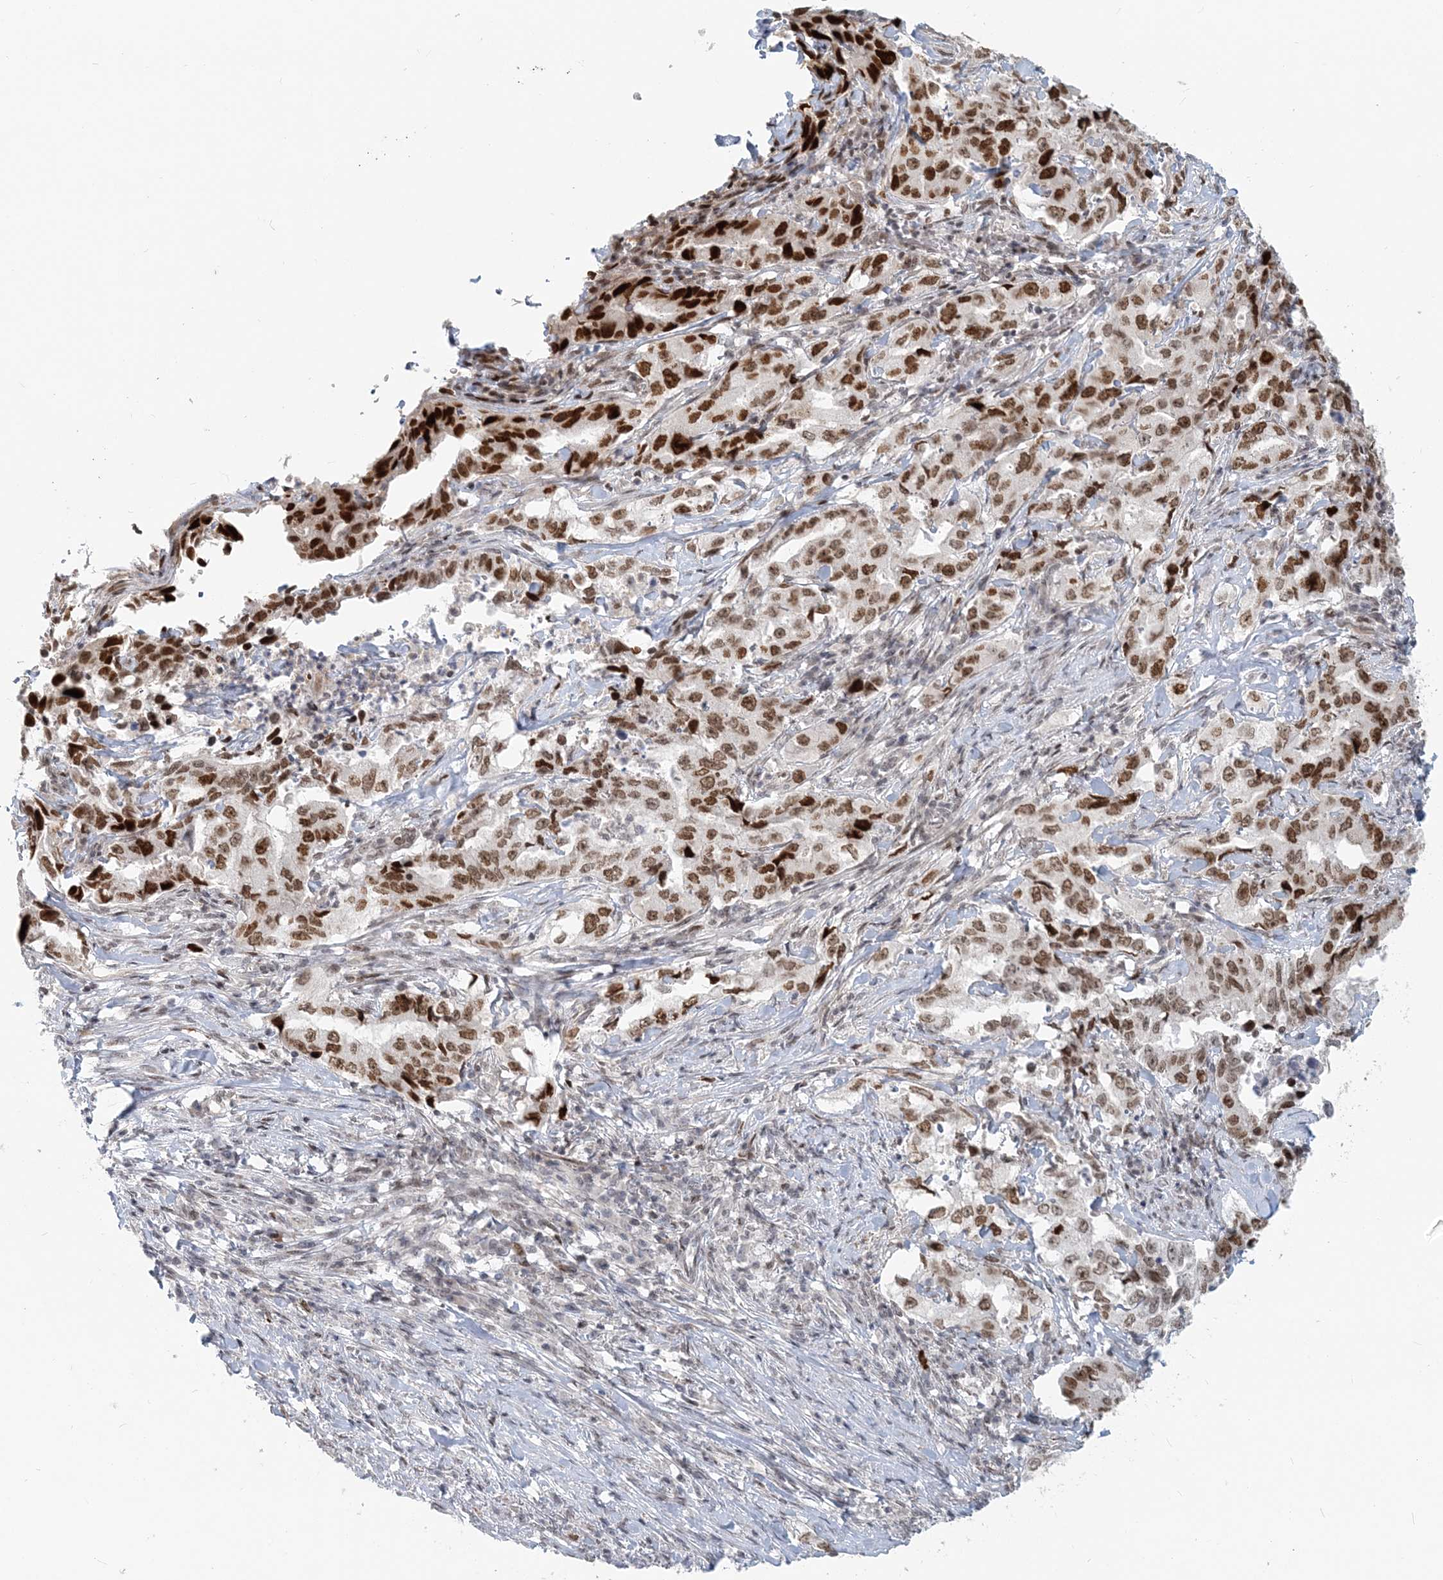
{"staining": {"intensity": "moderate", "quantity": ">75%", "location": "nuclear"}, "tissue": "lung cancer", "cell_type": "Tumor cells", "image_type": "cancer", "snomed": [{"axis": "morphology", "description": "Adenocarcinoma, NOS"}, {"axis": "topography", "description": "Lung"}], "caption": "A histopathology image of human adenocarcinoma (lung) stained for a protein demonstrates moderate nuclear brown staining in tumor cells.", "gene": "BAZ1B", "patient": {"sex": "female", "age": 51}}